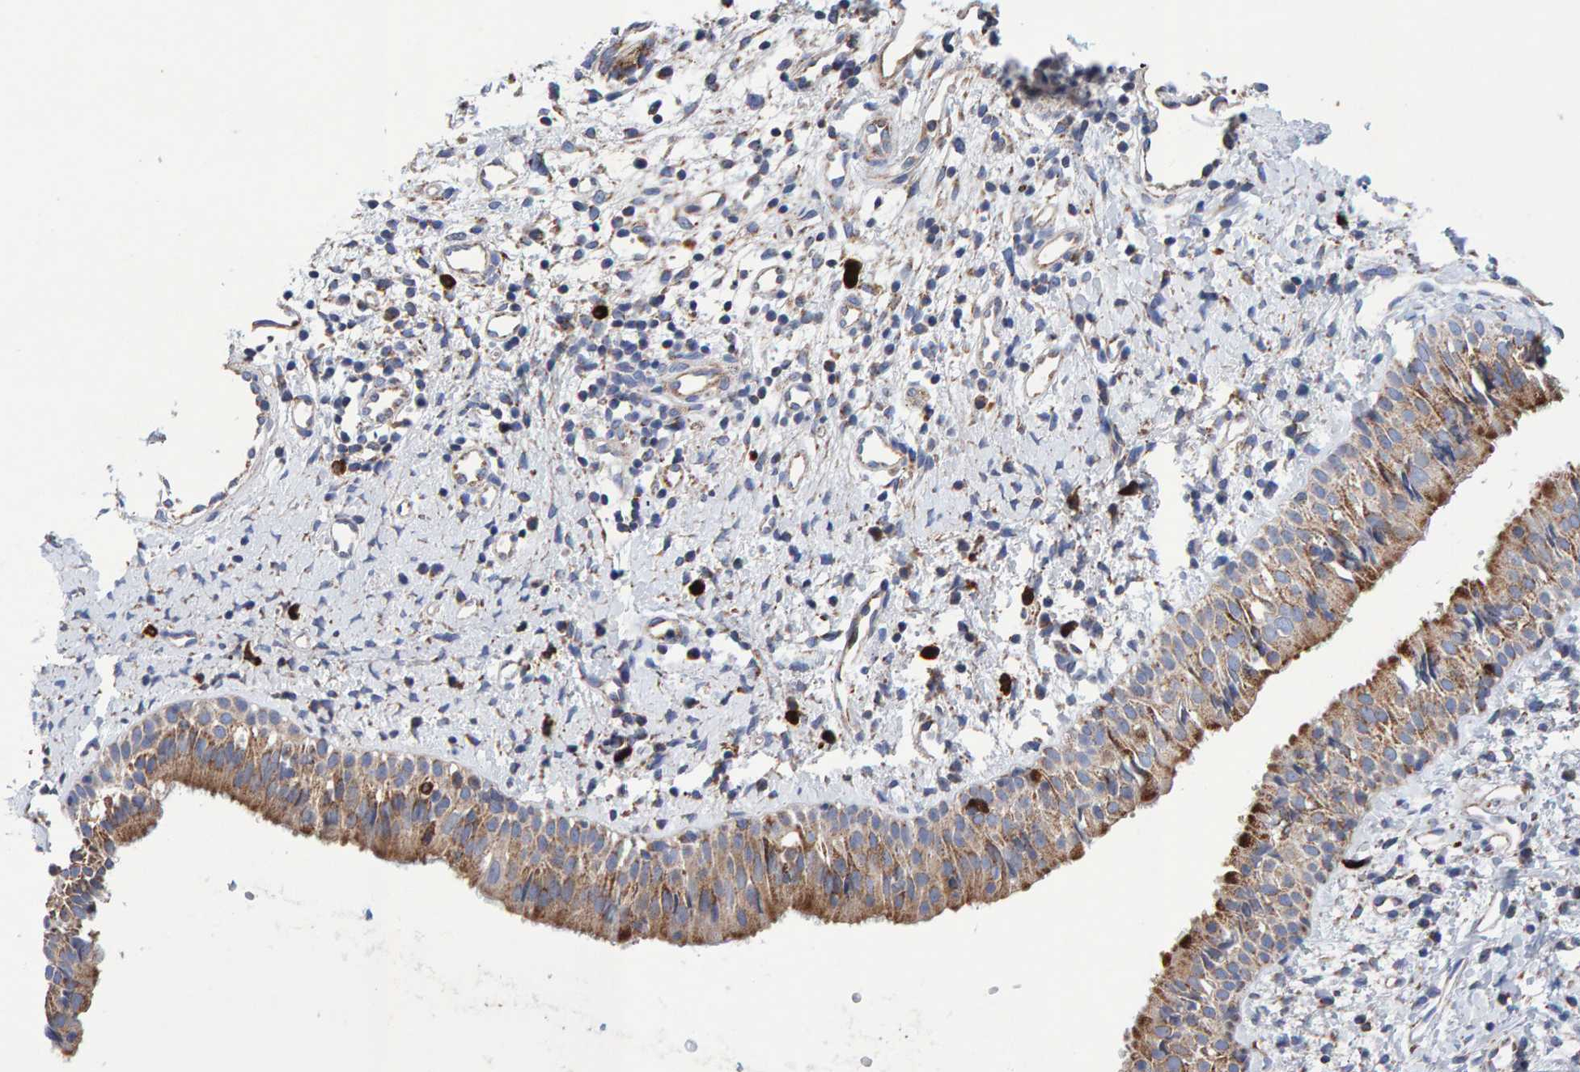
{"staining": {"intensity": "moderate", "quantity": ">75%", "location": "cytoplasmic/membranous"}, "tissue": "nasopharynx", "cell_type": "Respiratory epithelial cells", "image_type": "normal", "snomed": [{"axis": "morphology", "description": "Normal tissue, NOS"}, {"axis": "topography", "description": "Nasopharynx"}], "caption": "IHC photomicrograph of benign nasopharynx: nasopharynx stained using immunohistochemistry (IHC) exhibits medium levels of moderate protein expression localized specifically in the cytoplasmic/membranous of respiratory epithelial cells, appearing as a cytoplasmic/membranous brown color.", "gene": "EFR3A", "patient": {"sex": "male", "age": 22}}